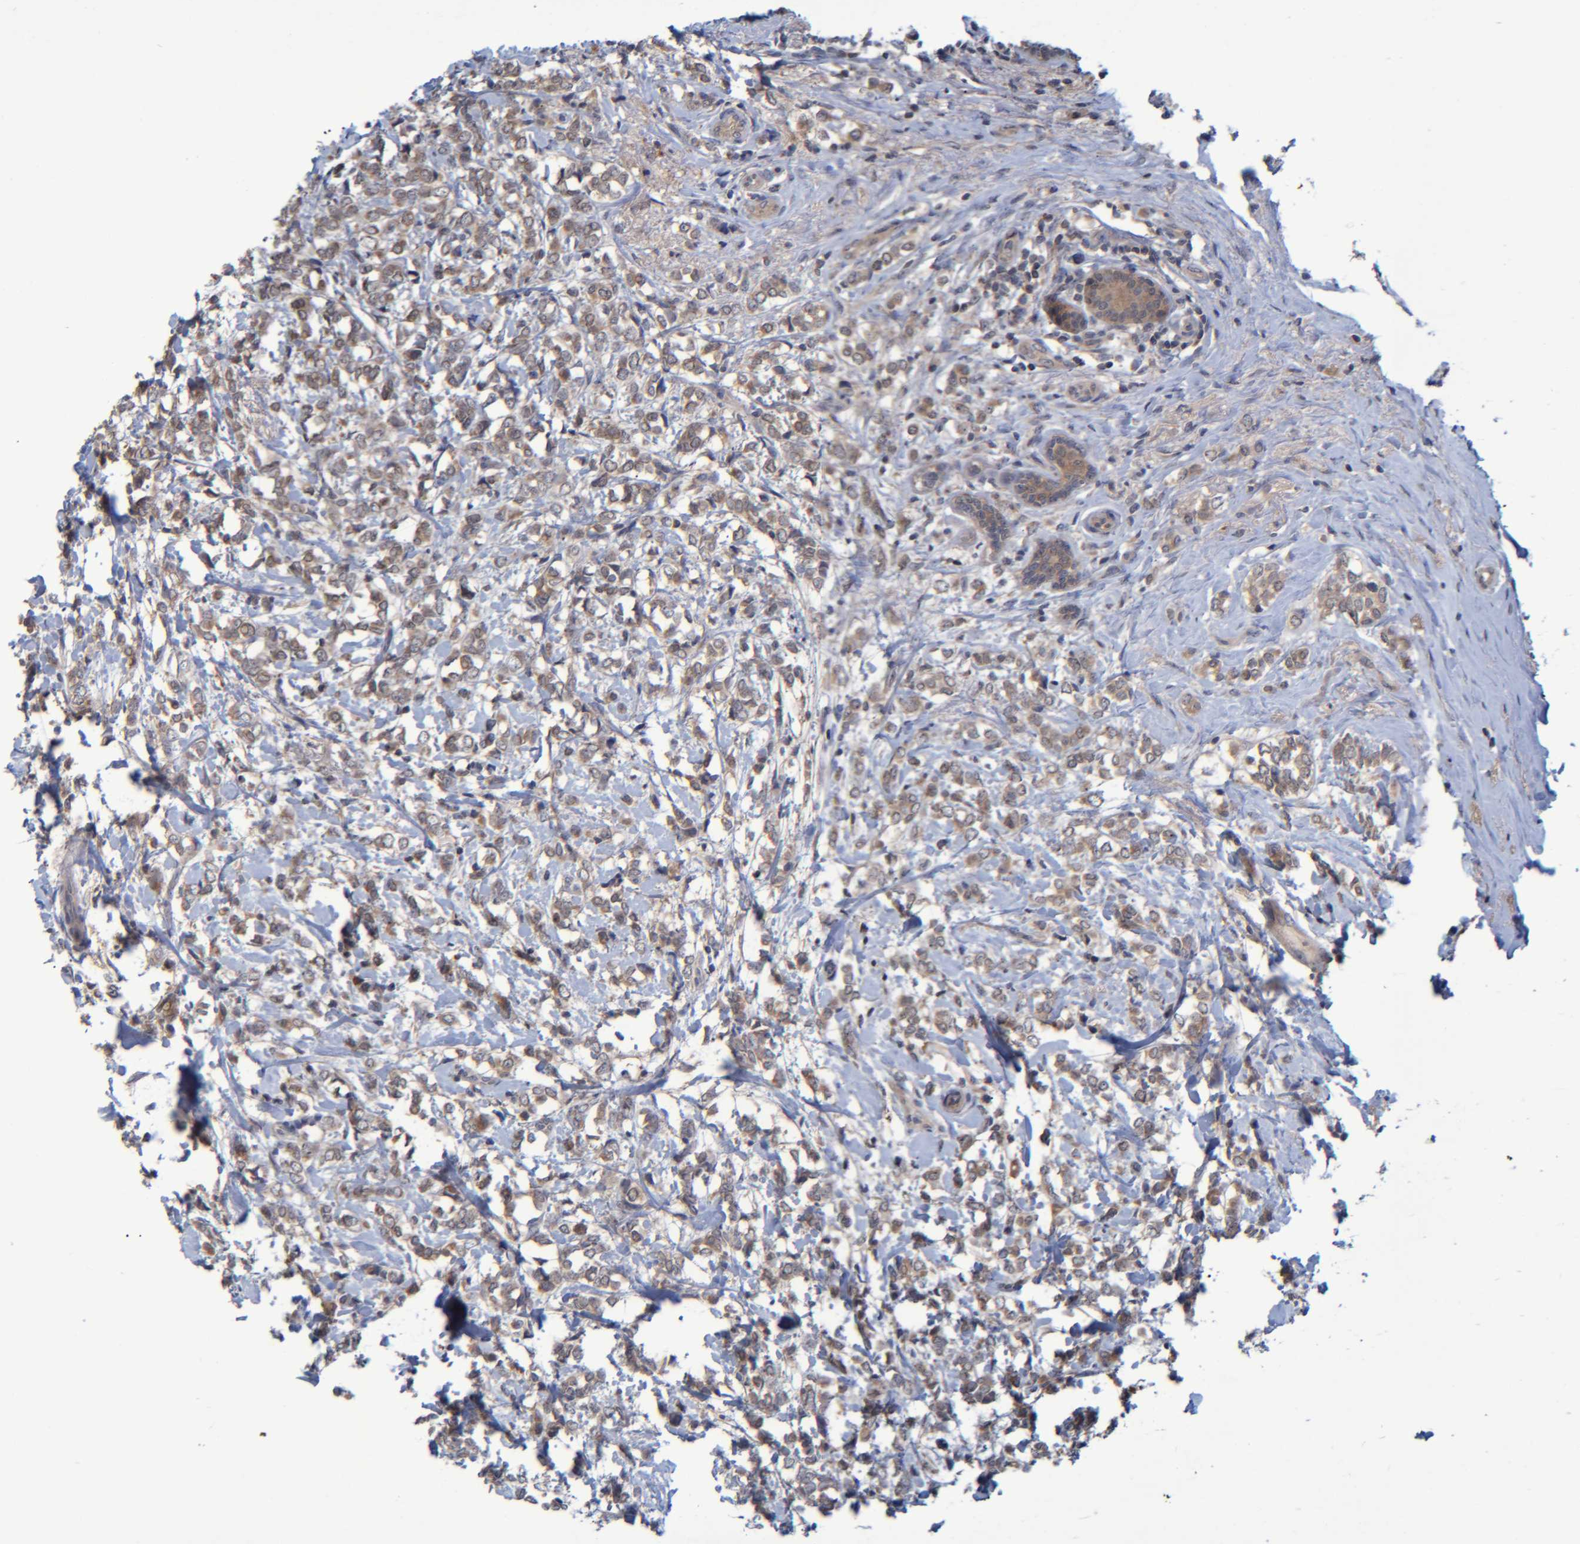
{"staining": {"intensity": "moderate", "quantity": ">75%", "location": "cytoplasmic/membranous"}, "tissue": "breast cancer", "cell_type": "Tumor cells", "image_type": "cancer", "snomed": [{"axis": "morphology", "description": "Normal tissue, NOS"}, {"axis": "morphology", "description": "Lobular carcinoma"}, {"axis": "topography", "description": "Breast"}], "caption": "The image demonstrates staining of lobular carcinoma (breast), revealing moderate cytoplasmic/membranous protein positivity (brown color) within tumor cells. (DAB IHC, brown staining for protein, blue staining for nuclei).", "gene": "PCYT2", "patient": {"sex": "female", "age": 47}}